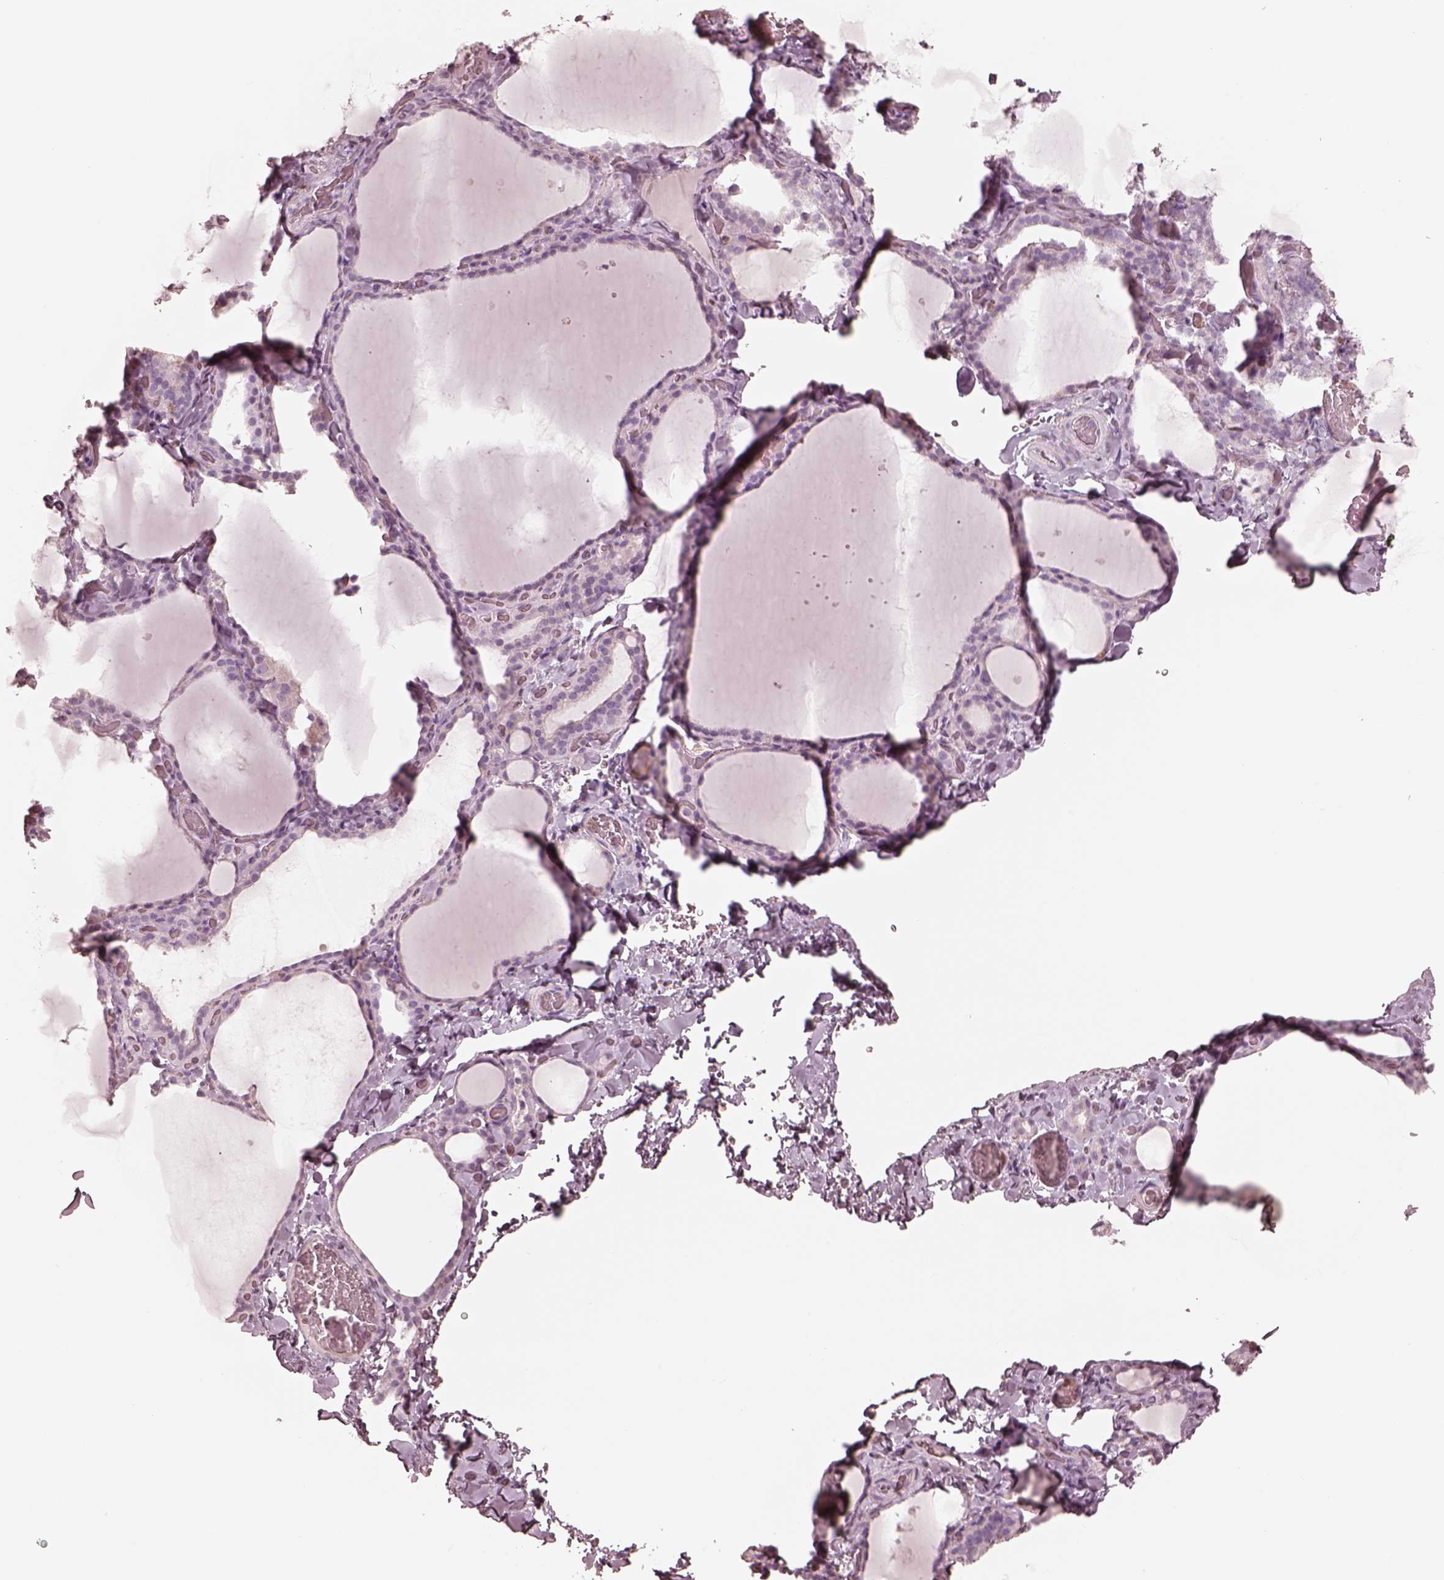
{"staining": {"intensity": "negative", "quantity": "none", "location": "none"}, "tissue": "thyroid gland", "cell_type": "Glandular cells", "image_type": "normal", "snomed": [{"axis": "morphology", "description": "Normal tissue, NOS"}, {"axis": "topography", "description": "Thyroid gland"}], "caption": "This is an IHC histopathology image of unremarkable human thyroid gland. There is no expression in glandular cells.", "gene": "GPRIN1", "patient": {"sex": "female", "age": 22}}